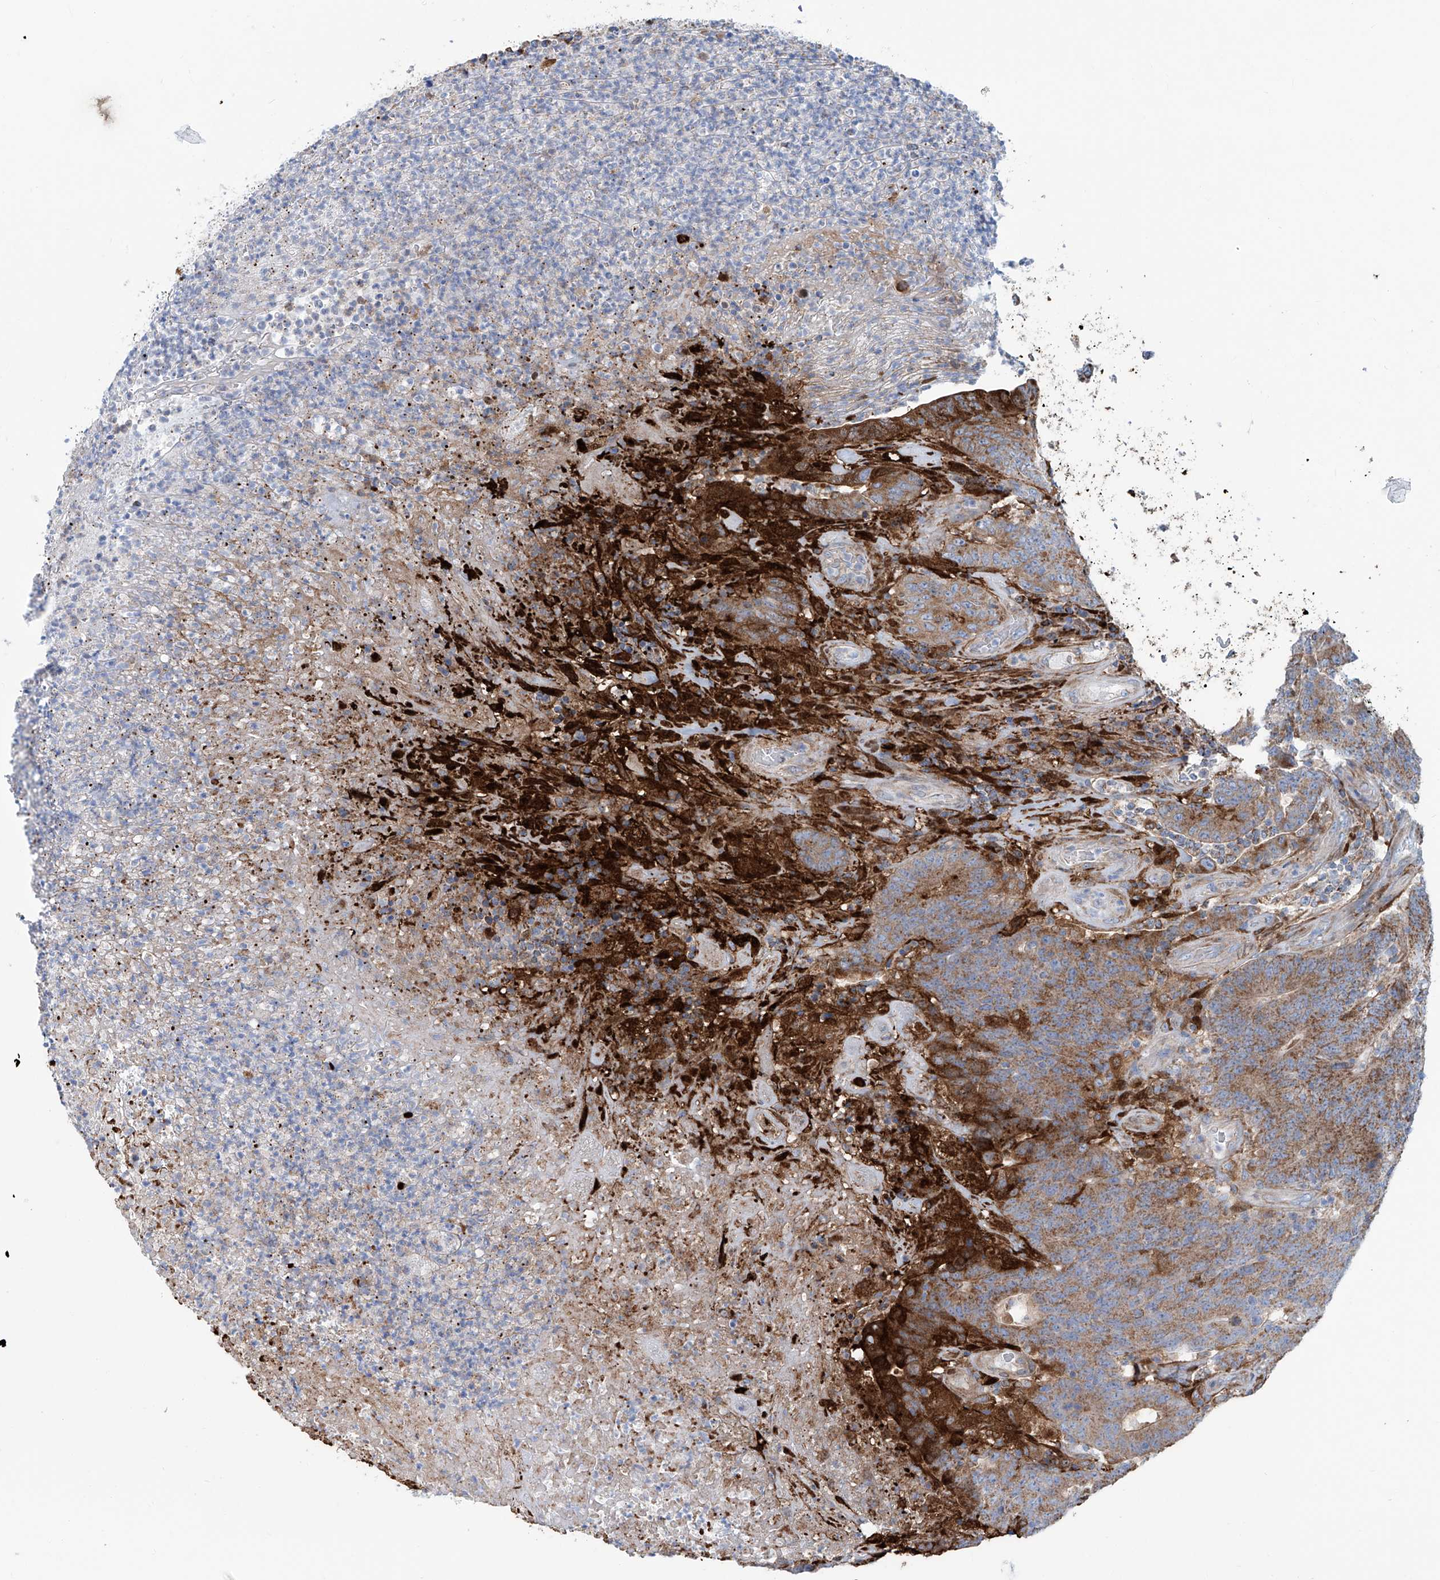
{"staining": {"intensity": "moderate", "quantity": ">75%", "location": "cytoplasmic/membranous"}, "tissue": "colorectal cancer", "cell_type": "Tumor cells", "image_type": "cancer", "snomed": [{"axis": "morphology", "description": "Normal tissue, NOS"}, {"axis": "morphology", "description": "Adenocarcinoma, NOS"}, {"axis": "topography", "description": "Colon"}], "caption": "A histopathology image of human colorectal adenocarcinoma stained for a protein demonstrates moderate cytoplasmic/membranous brown staining in tumor cells.", "gene": "ALDH6A1", "patient": {"sex": "female", "age": 75}}